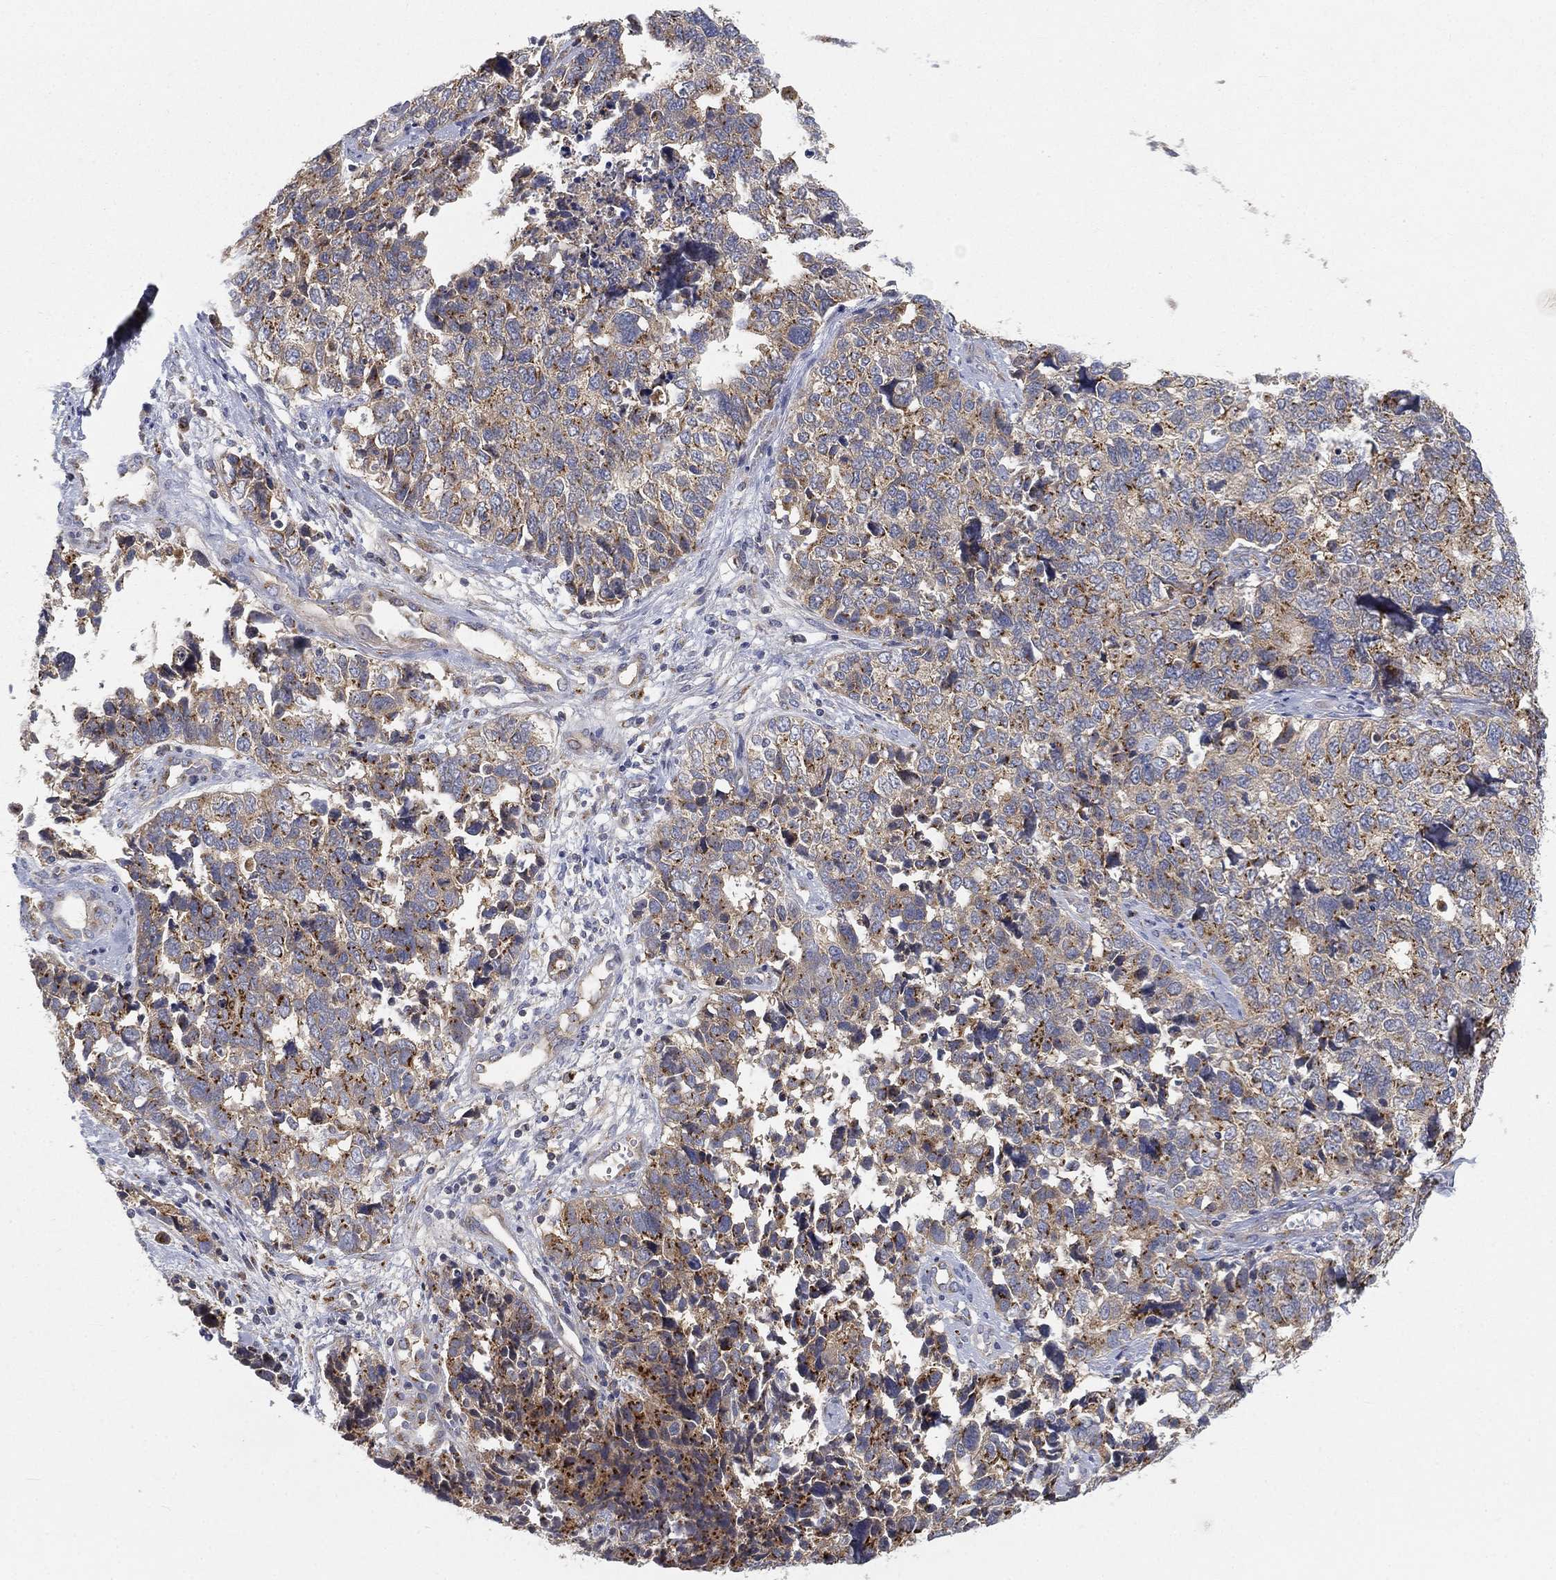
{"staining": {"intensity": "strong", "quantity": "25%-75%", "location": "cytoplasmic/membranous"}, "tissue": "cervical cancer", "cell_type": "Tumor cells", "image_type": "cancer", "snomed": [{"axis": "morphology", "description": "Squamous cell carcinoma, NOS"}, {"axis": "topography", "description": "Cervix"}], "caption": "Immunohistochemical staining of squamous cell carcinoma (cervical) displays strong cytoplasmic/membranous protein positivity in about 25%-75% of tumor cells.", "gene": "CTSL", "patient": {"sex": "female", "age": 63}}